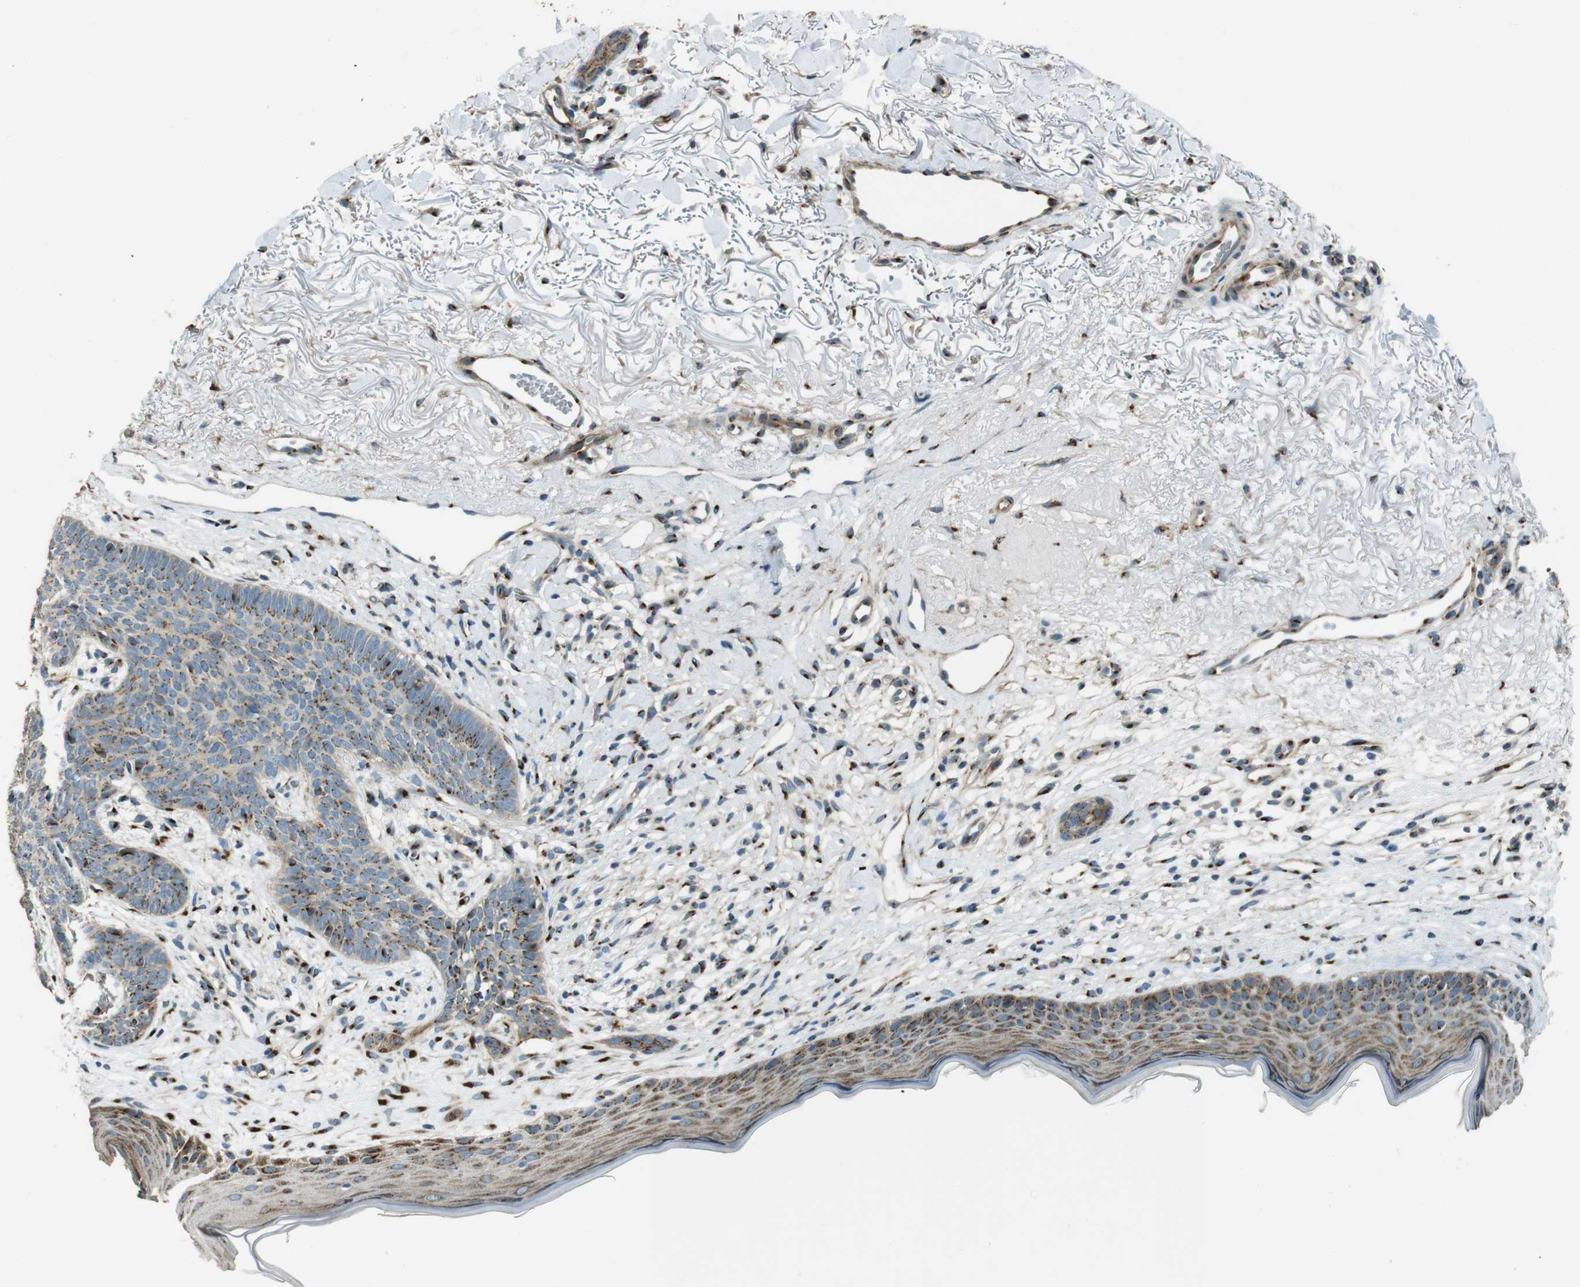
{"staining": {"intensity": "moderate", "quantity": ">75%", "location": "cytoplasmic/membranous"}, "tissue": "skin cancer", "cell_type": "Tumor cells", "image_type": "cancer", "snomed": [{"axis": "morphology", "description": "Normal tissue, NOS"}, {"axis": "morphology", "description": "Basal cell carcinoma"}, {"axis": "topography", "description": "Skin"}], "caption": "Skin cancer tissue reveals moderate cytoplasmic/membranous expression in approximately >75% of tumor cells", "gene": "TMEM115", "patient": {"sex": "female", "age": 70}}